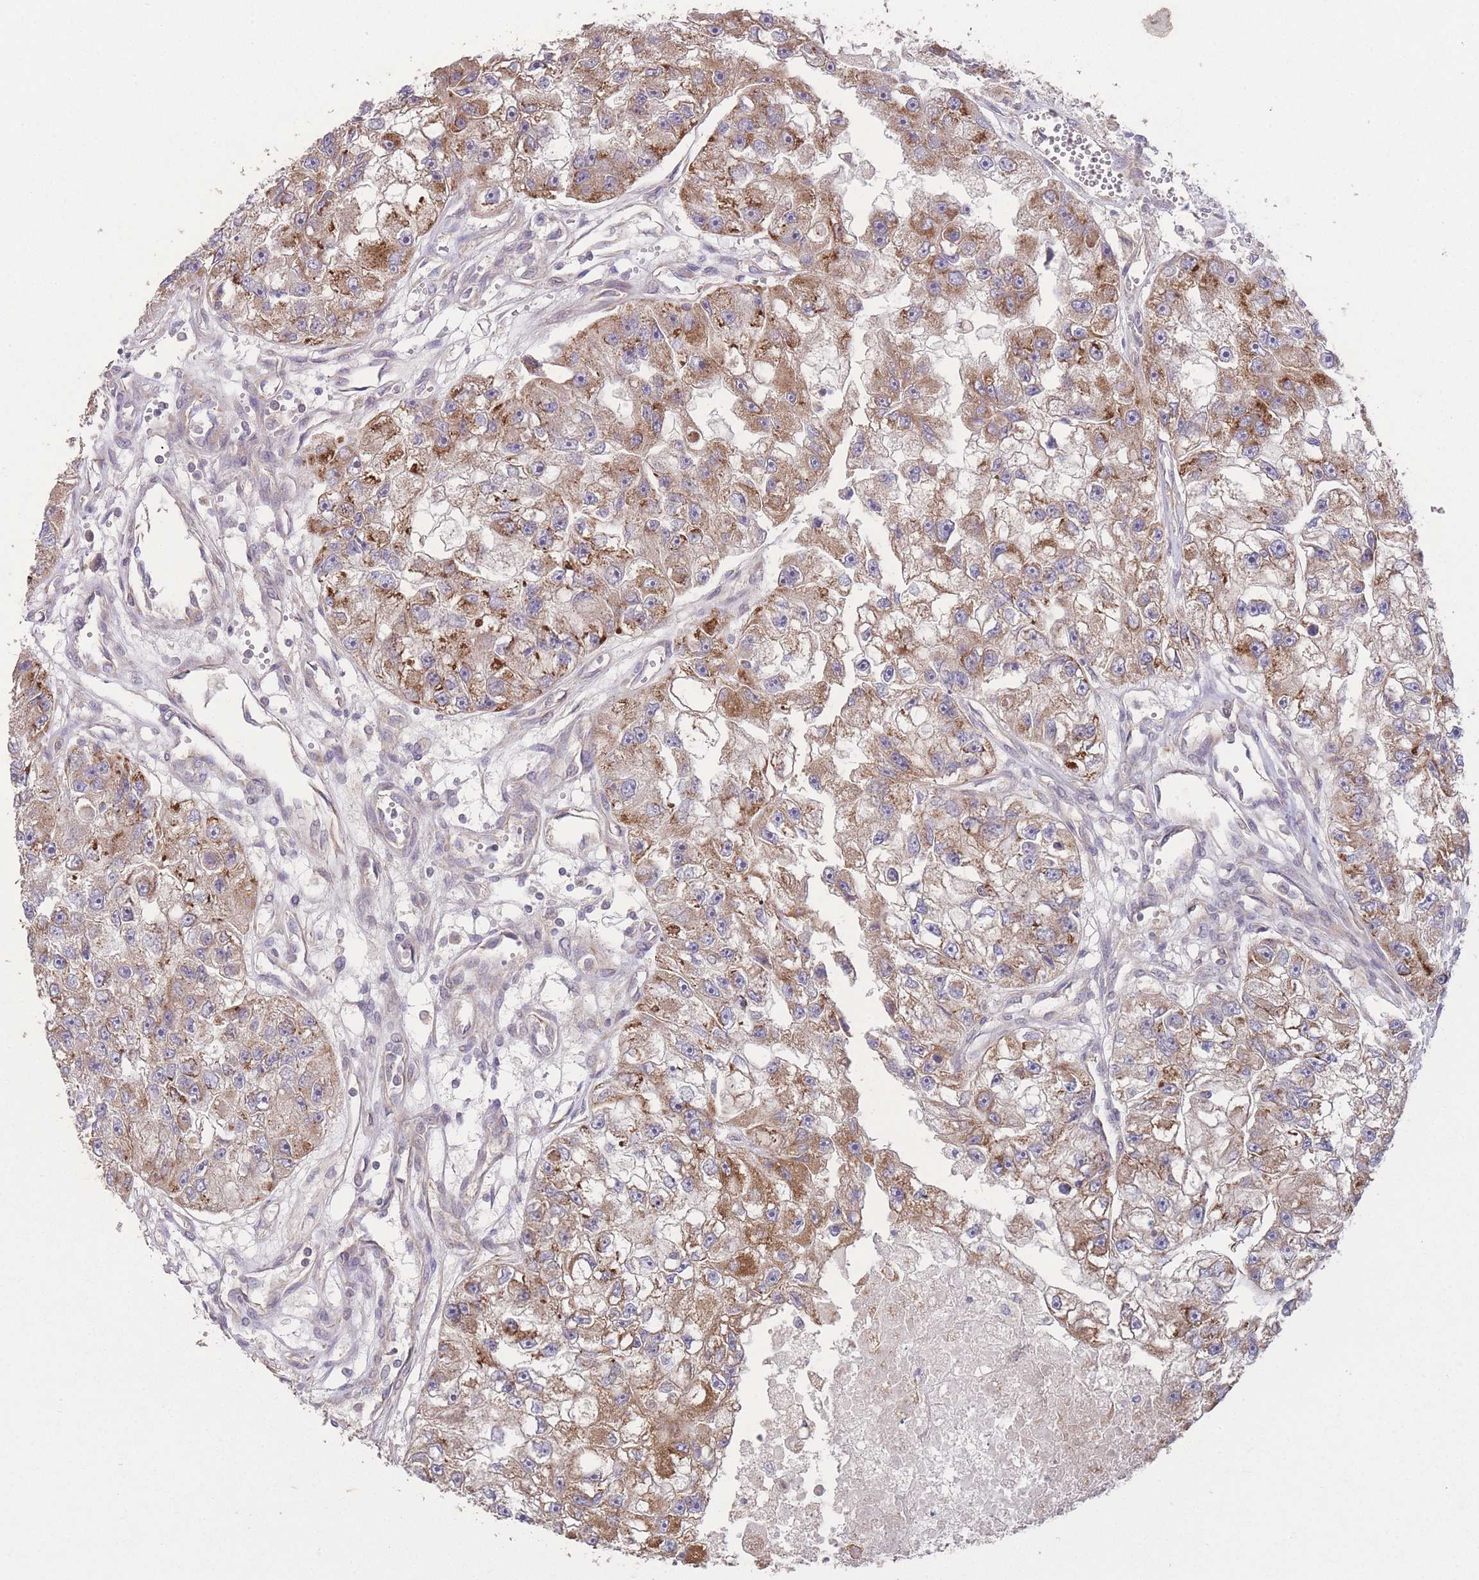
{"staining": {"intensity": "moderate", "quantity": ">75%", "location": "cytoplasmic/membranous"}, "tissue": "renal cancer", "cell_type": "Tumor cells", "image_type": "cancer", "snomed": [{"axis": "morphology", "description": "Adenocarcinoma, NOS"}, {"axis": "topography", "description": "Kidney"}], "caption": "Immunohistochemistry micrograph of neoplastic tissue: human adenocarcinoma (renal) stained using IHC exhibits medium levels of moderate protein expression localized specifically in the cytoplasmic/membranous of tumor cells, appearing as a cytoplasmic/membranous brown color.", "gene": "PXMP4", "patient": {"sex": "male", "age": 63}}